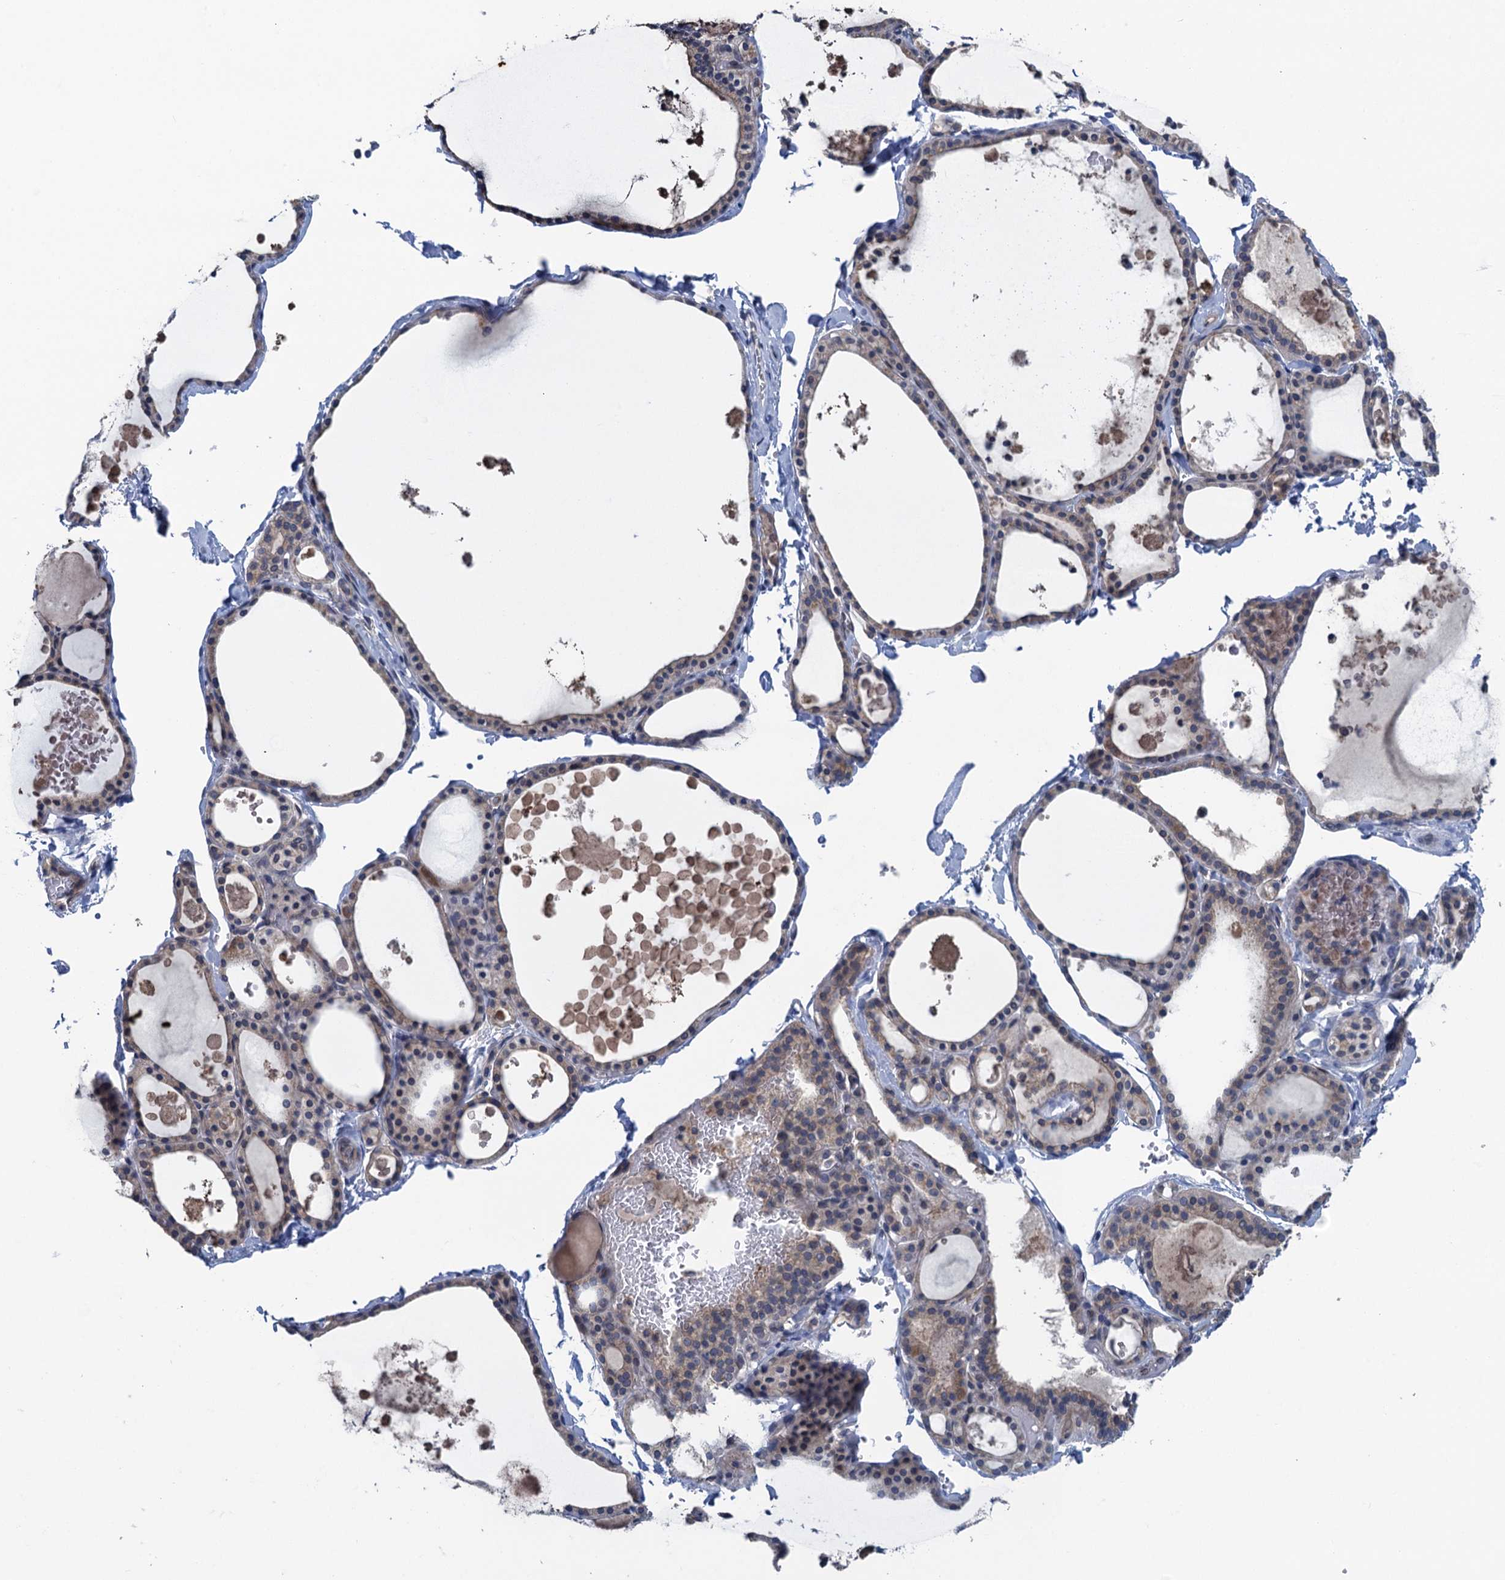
{"staining": {"intensity": "weak", "quantity": "25%-75%", "location": "cytoplasmic/membranous"}, "tissue": "thyroid gland", "cell_type": "Glandular cells", "image_type": "normal", "snomed": [{"axis": "morphology", "description": "Normal tissue, NOS"}, {"axis": "topography", "description": "Thyroid gland"}], "caption": "A high-resolution micrograph shows immunohistochemistry (IHC) staining of benign thyroid gland, which displays weak cytoplasmic/membranous positivity in about 25%-75% of glandular cells.", "gene": "CTU2", "patient": {"sex": "male", "age": 56}}